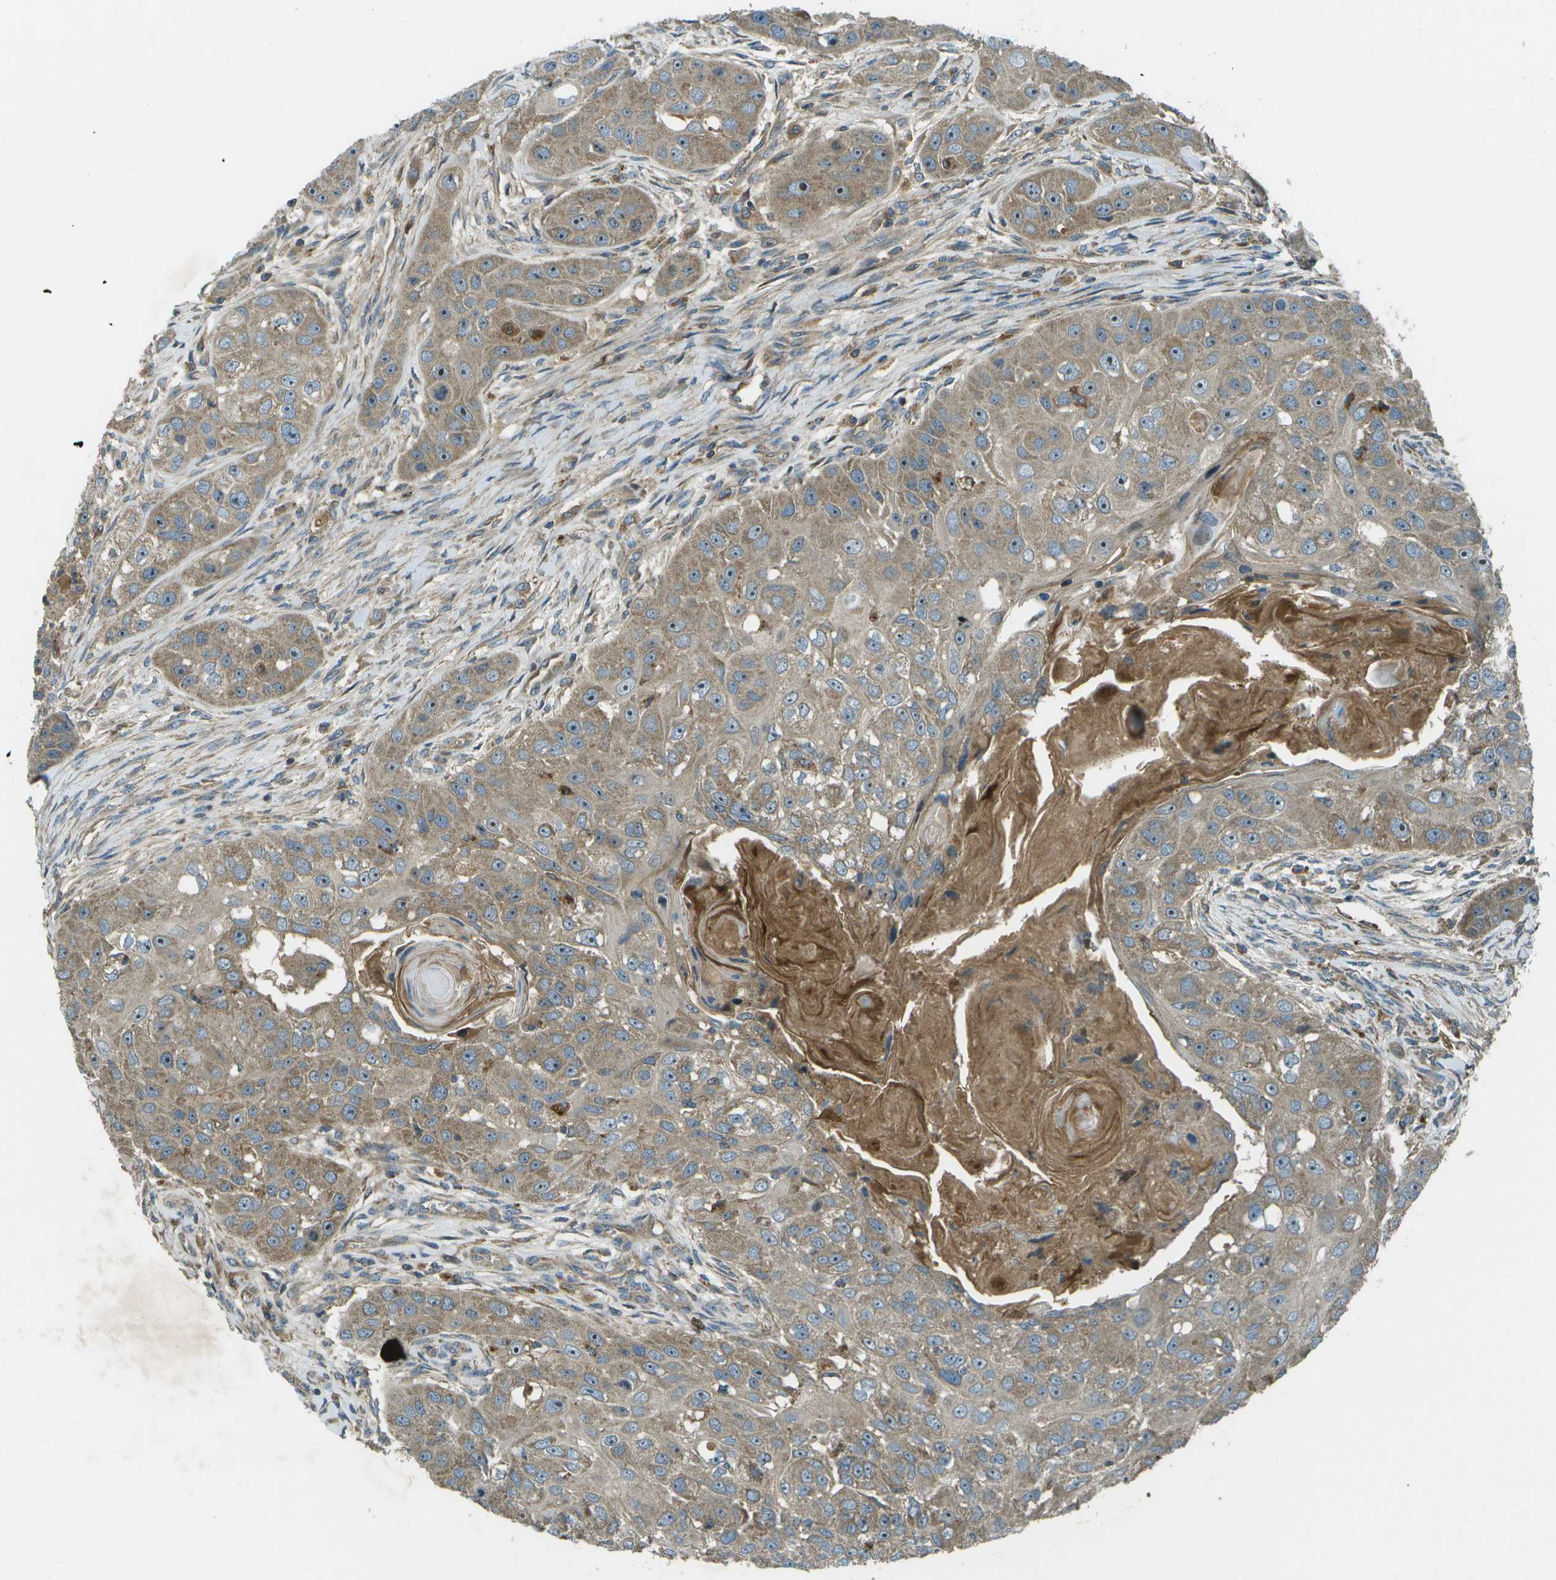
{"staining": {"intensity": "weak", "quantity": ">75%", "location": "cytoplasmic/membranous,nuclear"}, "tissue": "head and neck cancer", "cell_type": "Tumor cells", "image_type": "cancer", "snomed": [{"axis": "morphology", "description": "Normal tissue, NOS"}, {"axis": "morphology", "description": "Squamous cell carcinoma, NOS"}, {"axis": "topography", "description": "Skeletal muscle"}, {"axis": "topography", "description": "Head-Neck"}], "caption": "This is an image of immunohistochemistry (IHC) staining of squamous cell carcinoma (head and neck), which shows weak positivity in the cytoplasmic/membranous and nuclear of tumor cells.", "gene": "PXYLP1", "patient": {"sex": "male", "age": 51}}